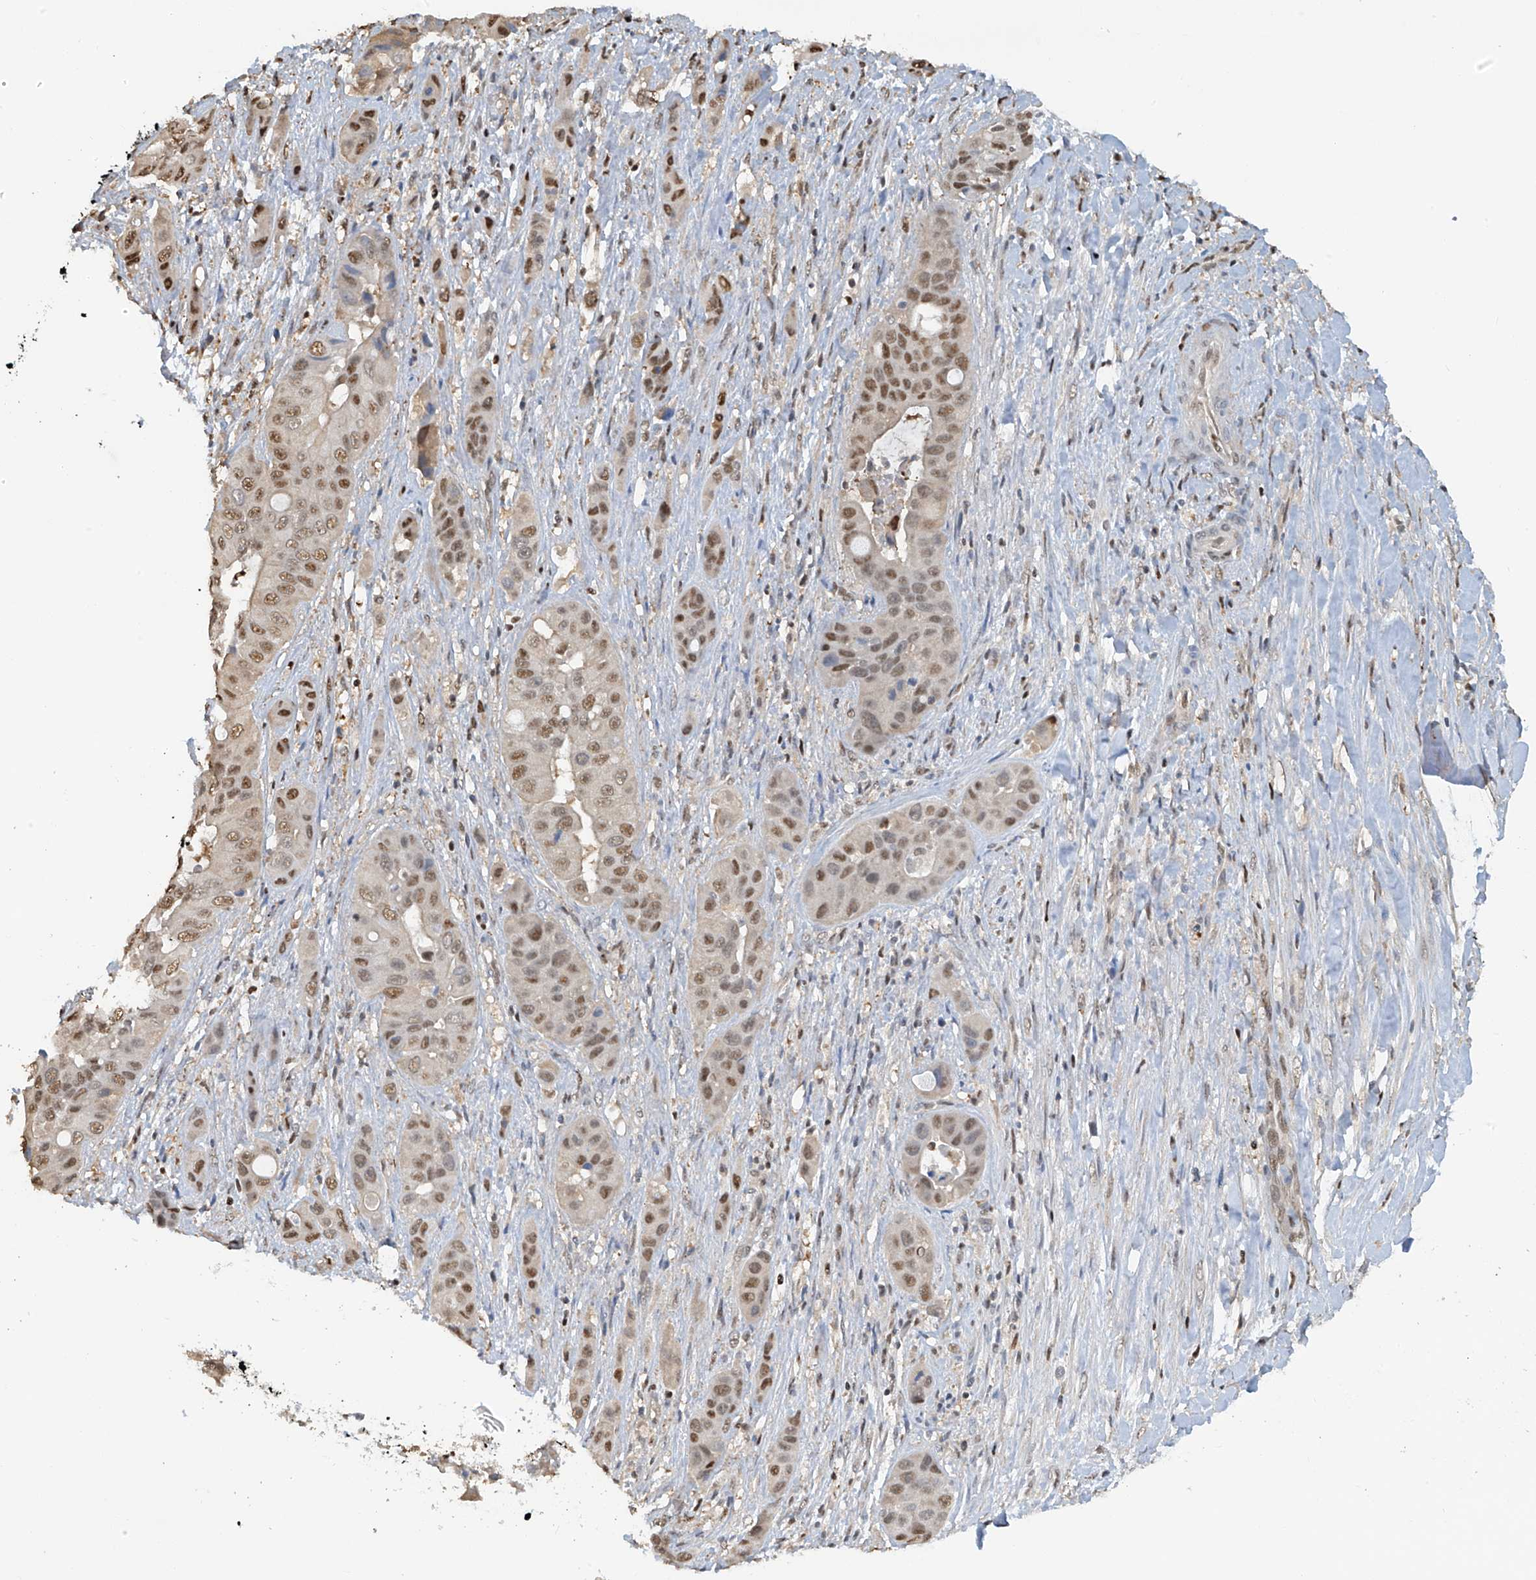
{"staining": {"intensity": "moderate", "quantity": ">75%", "location": "nuclear"}, "tissue": "liver cancer", "cell_type": "Tumor cells", "image_type": "cancer", "snomed": [{"axis": "morphology", "description": "Cholangiocarcinoma"}, {"axis": "topography", "description": "Liver"}], "caption": "IHC micrograph of liver cancer (cholangiocarcinoma) stained for a protein (brown), which reveals medium levels of moderate nuclear positivity in approximately >75% of tumor cells.", "gene": "PMM1", "patient": {"sex": "female", "age": 52}}